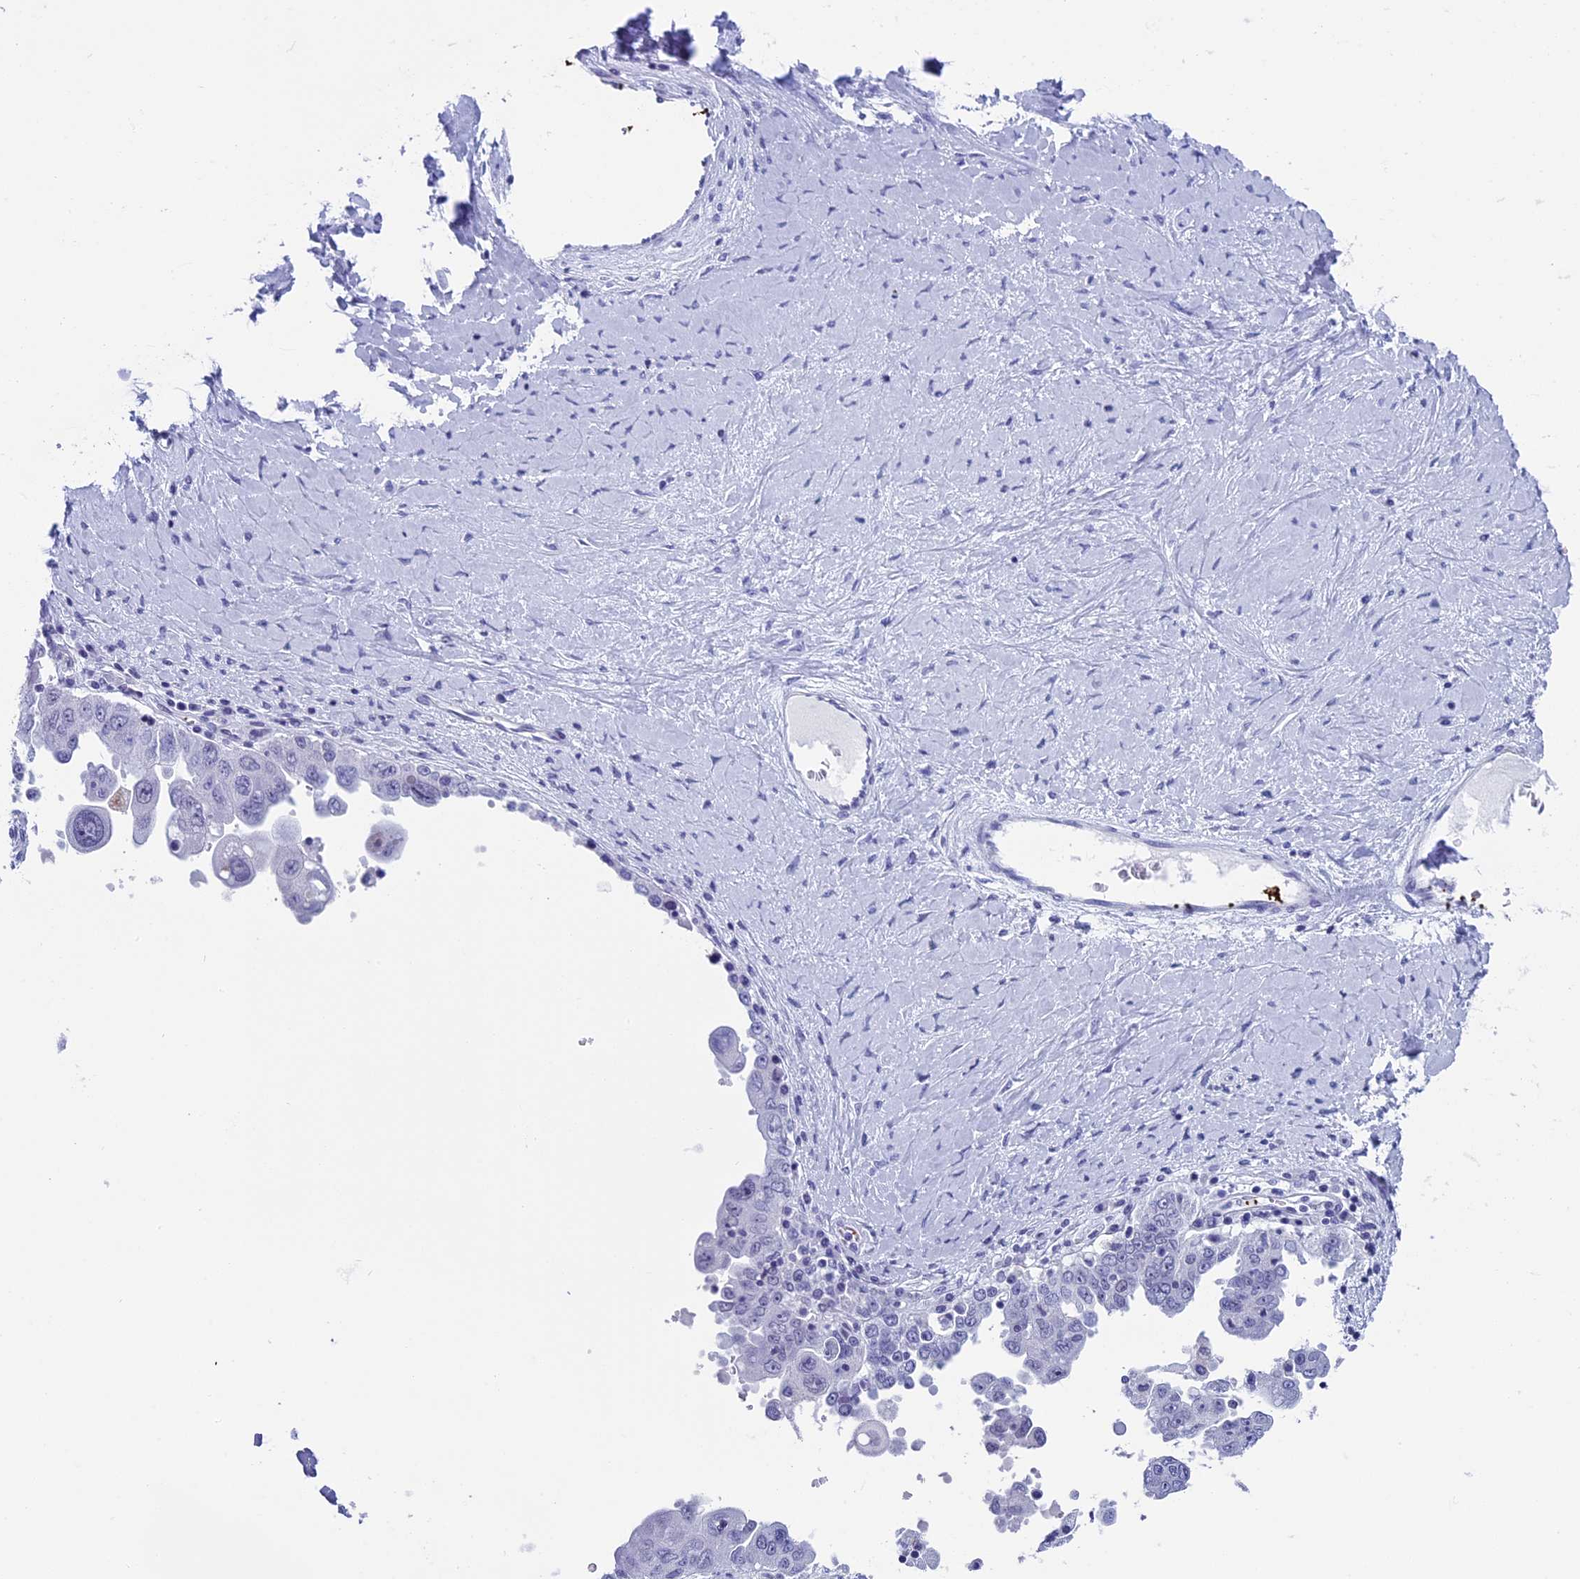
{"staining": {"intensity": "negative", "quantity": "none", "location": "none"}, "tissue": "ovarian cancer", "cell_type": "Tumor cells", "image_type": "cancer", "snomed": [{"axis": "morphology", "description": "Carcinoma, endometroid"}, {"axis": "topography", "description": "Ovary"}], "caption": "This is an IHC histopathology image of human ovarian cancer (endometroid carcinoma). There is no staining in tumor cells.", "gene": "AIFM2", "patient": {"sex": "female", "age": 62}}